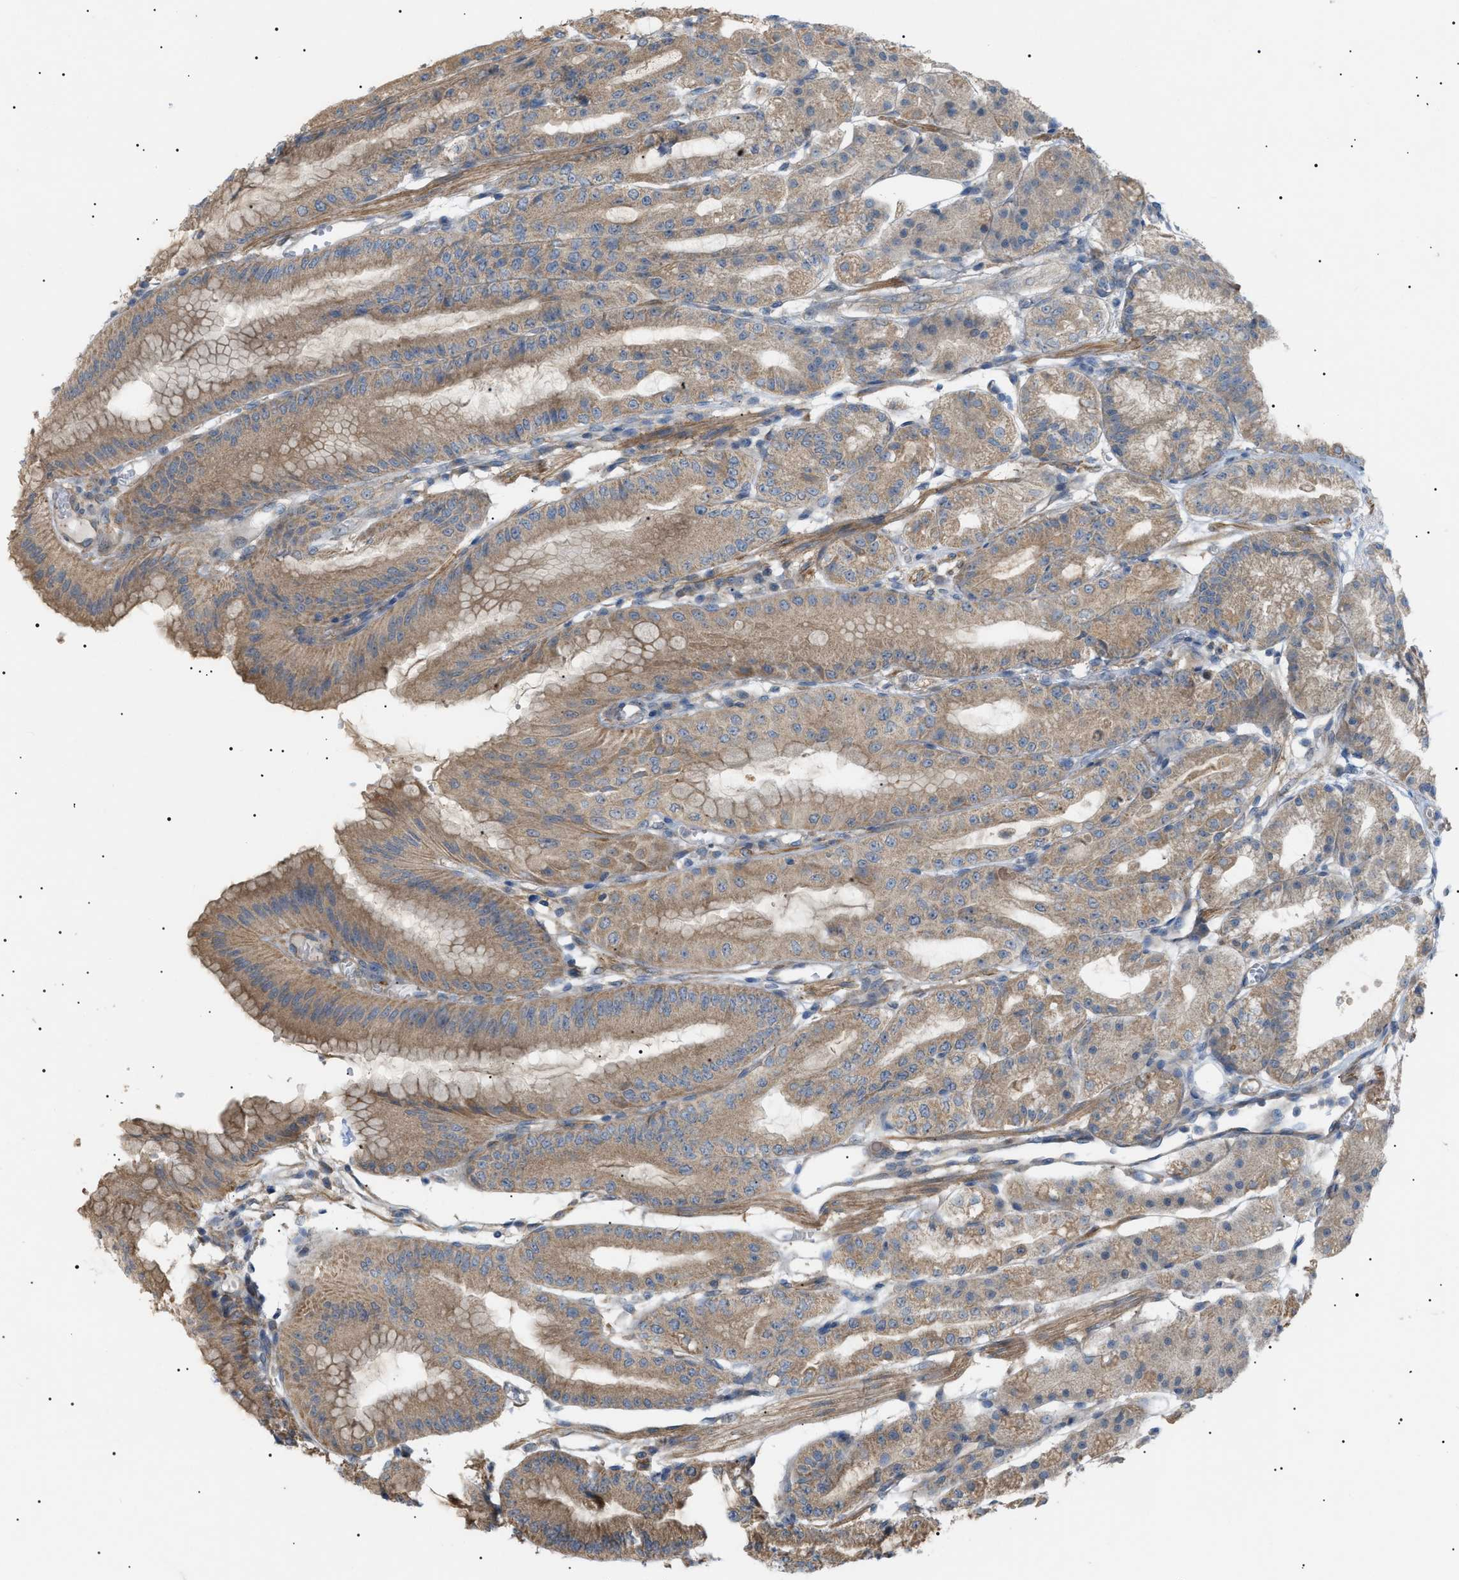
{"staining": {"intensity": "moderate", "quantity": ">75%", "location": "cytoplasmic/membranous"}, "tissue": "stomach", "cell_type": "Glandular cells", "image_type": "normal", "snomed": [{"axis": "morphology", "description": "Normal tissue, NOS"}, {"axis": "topography", "description": "Stomach, lower"}], "caption": "Normal stomach was stained to show a protein in brown. There is medium levels of moderate cytoplasmic/membranous staining in approximately >75% of glandular cells.", "gene": "IRS2", "patient": {"sex": "male", "age": 71}}